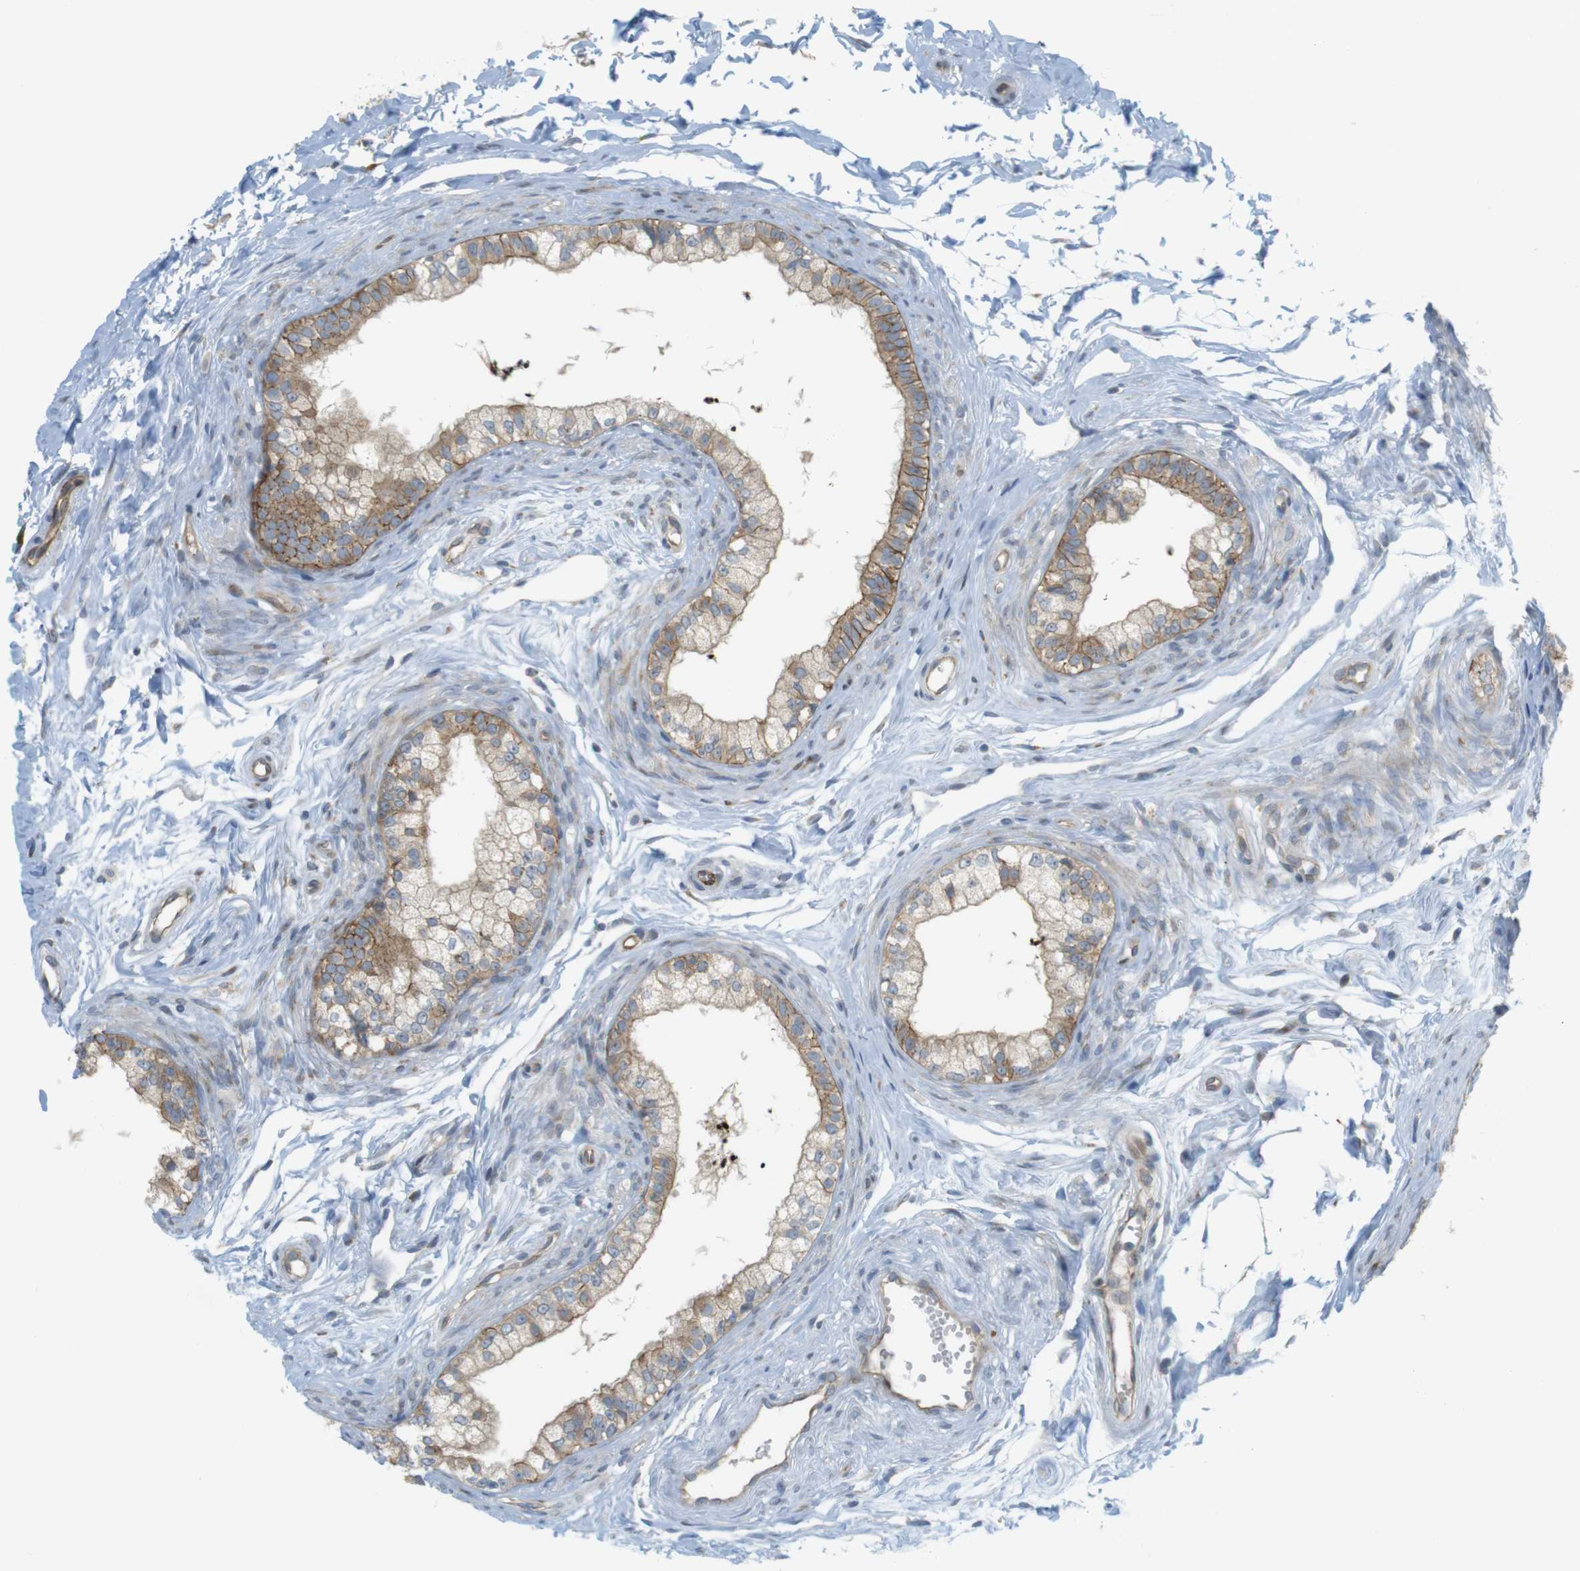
{"staining": {"intensity": "moderate", "quantity": ">75%", "location": "cytoplasmic/membranous"}, "tissue": "epididymis", "cell_type": "Glandular cells", "image_type": "normal", "snomed": [{"axis": "morphology", "description": "Normal tissue, NOS"}, {"axis": "topography", "description": "Epididymis"}], "caption": "Epididymis stained for a protein (brown) exhibits moderate cytoplasmic/membranous positive staining in approximately >75% of glandular cells.", "gene": "GJC3", "patient": {"sex": "male", "age": 56}}